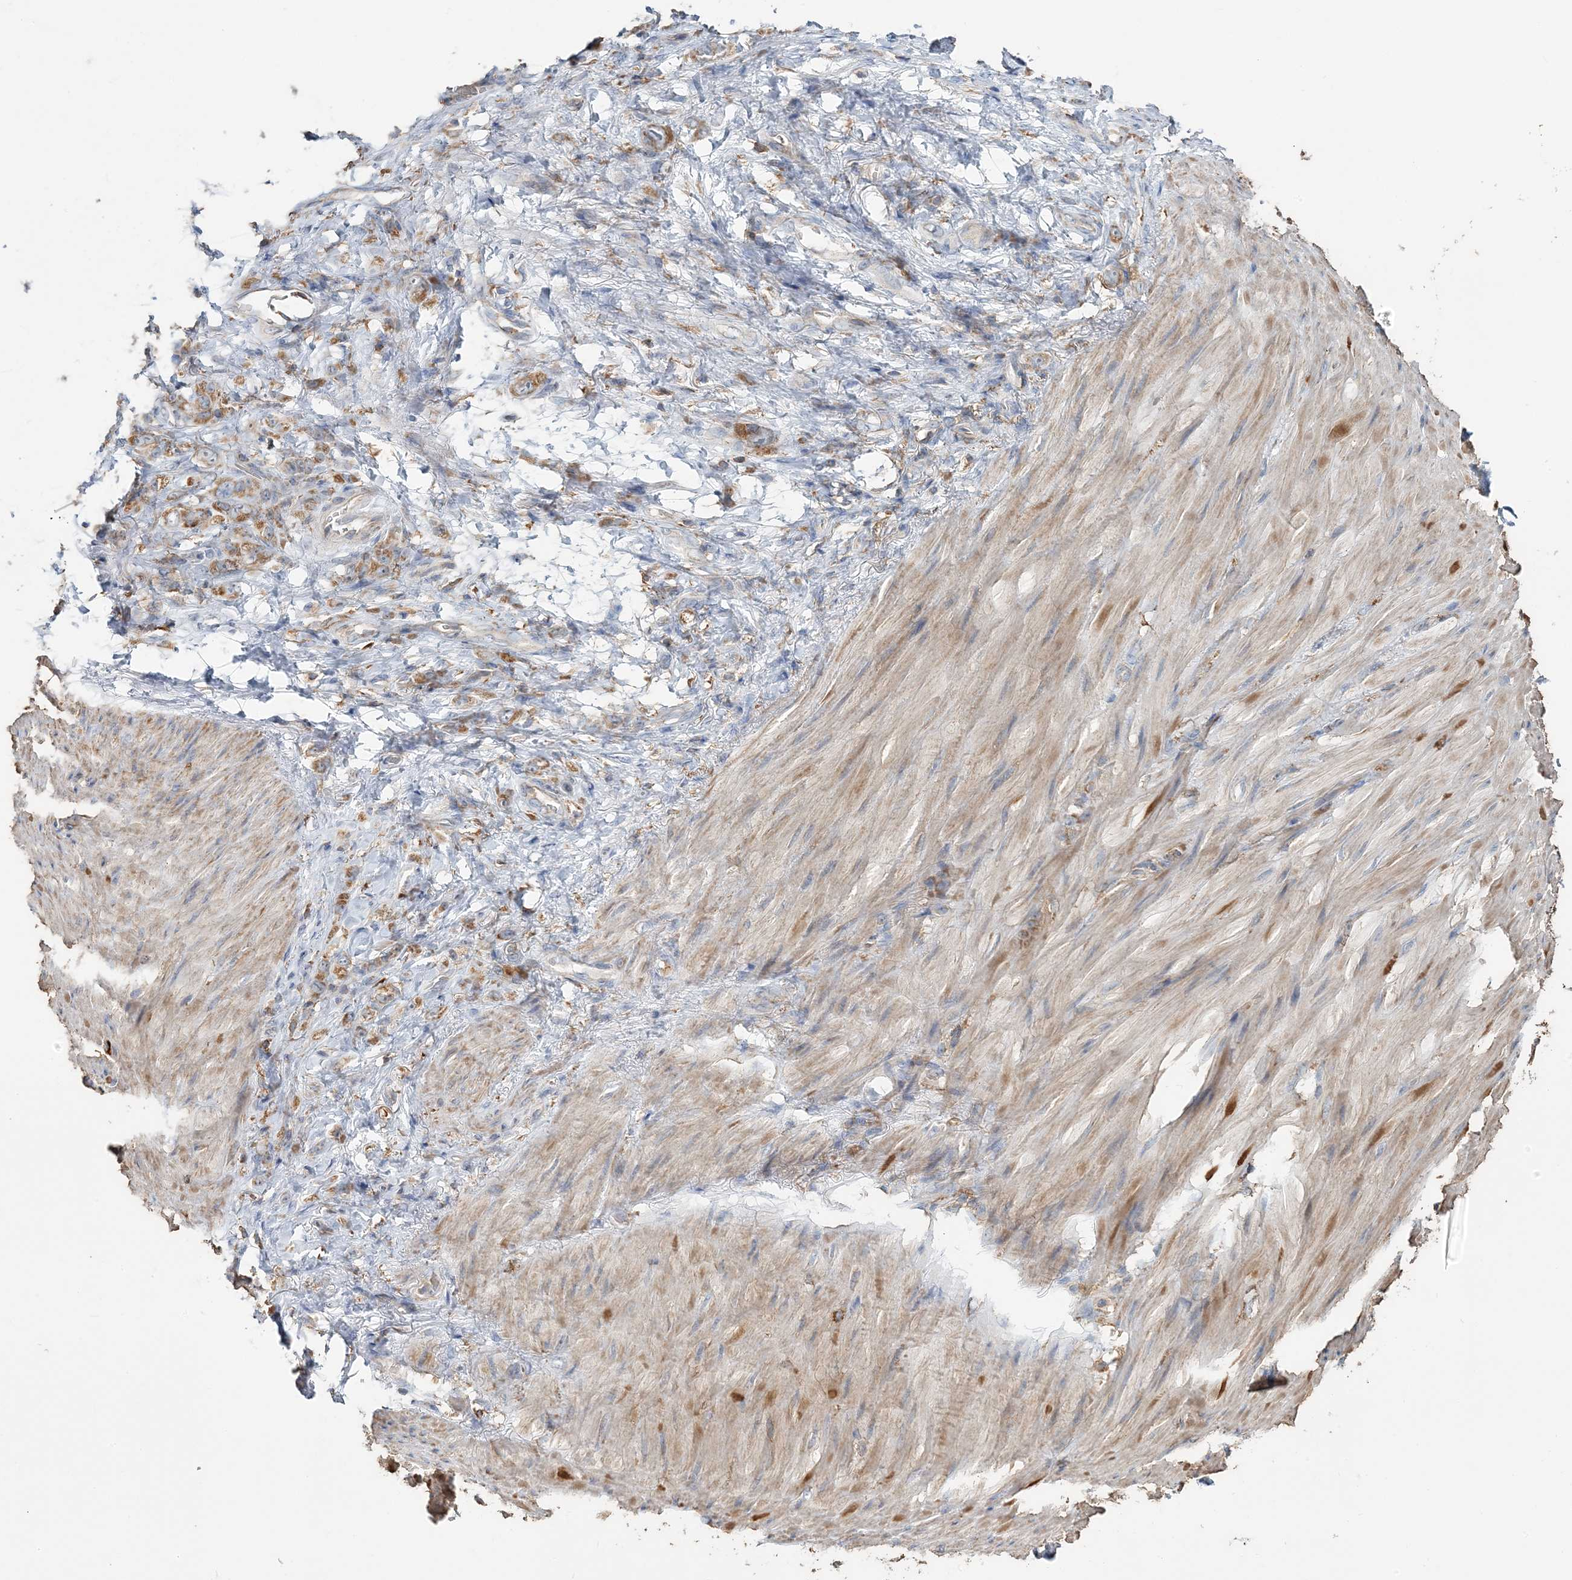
{"staining": {"intensity": "moderate", "quantity": ">75%", "location": "cytoplasmic/membranous"}, "tissue": "stomach cancer", "cell_type": "Tumor cells", "image_type": "cancer", "snomed": [{"axis": "morphology", "description": "Normal tissue, NOS"}, {"axis": "morphology", "description": "Adenocarcinoma, NOS"}, {"axis": "topography", "description": "Stomach"}], "caption": "Tumor cells exhibit medium levels of moderate cytoplasmic/membranous positivity in about >75% of cells in stomach adenocarcinoma.", "gene": "TMLHE", "patient": {"sex": "male", "age": 82}}